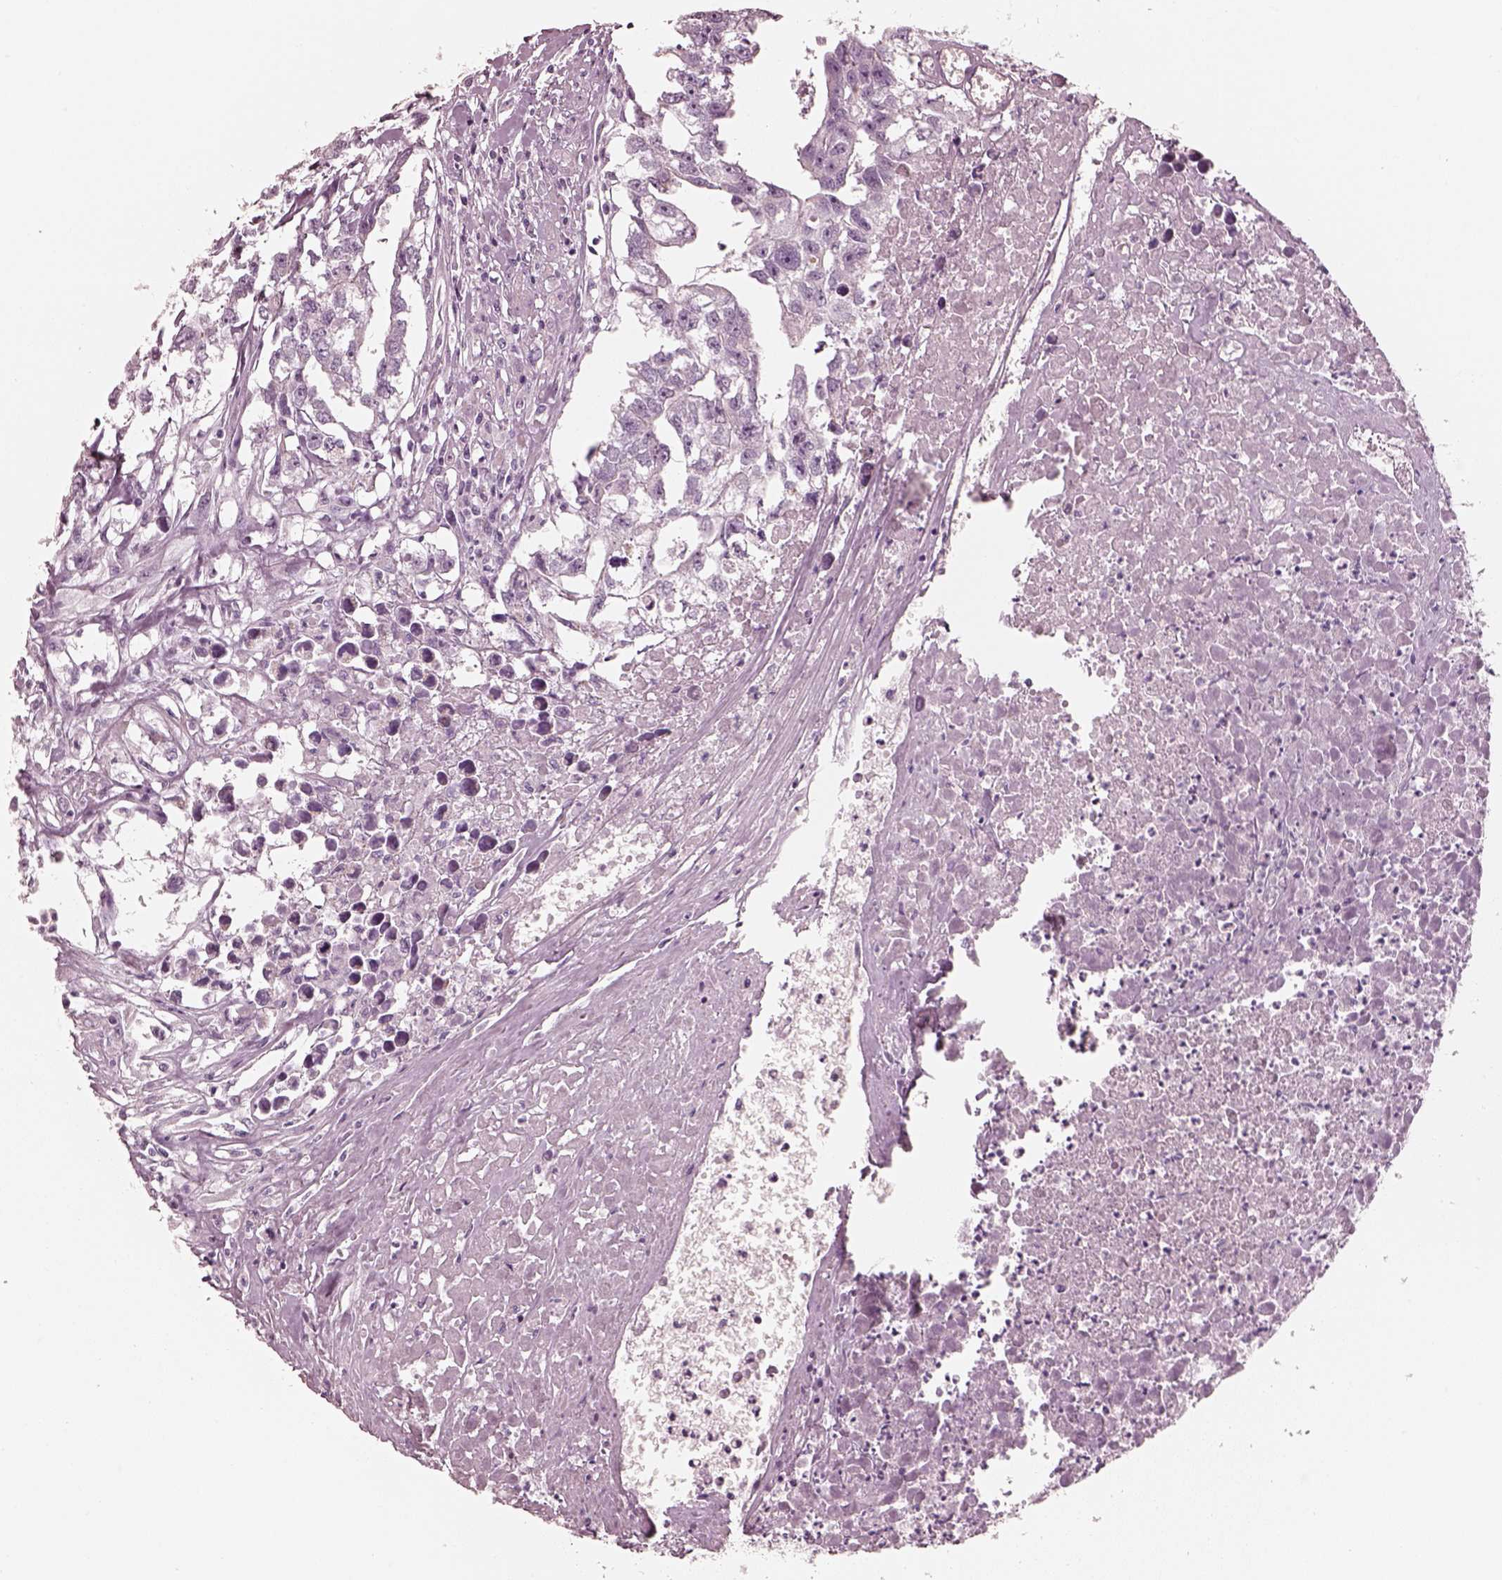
{"staining": {"intensity": "negative", "quantity": "none", "location": "none"}, "tissue": "testis cancer", "cell_type": "Tumor cells", "image_type": "cancer", "snomed": [{"axis": "morphology", "description": "Carcinoma, Embryonal, NOS"}, {"axis": "morphology", "description": "Teratoma, malignant, NOS"}, {"axis": "topography", "description": "Testis"}], "caption": "IHC micrograph of human embryonal carcinoma (testis) stained for a protein (brown), which demonstrates no staining in tumor cells.", "gene": "R3HDML", "patient": {"sex": "male", "age": 44}}